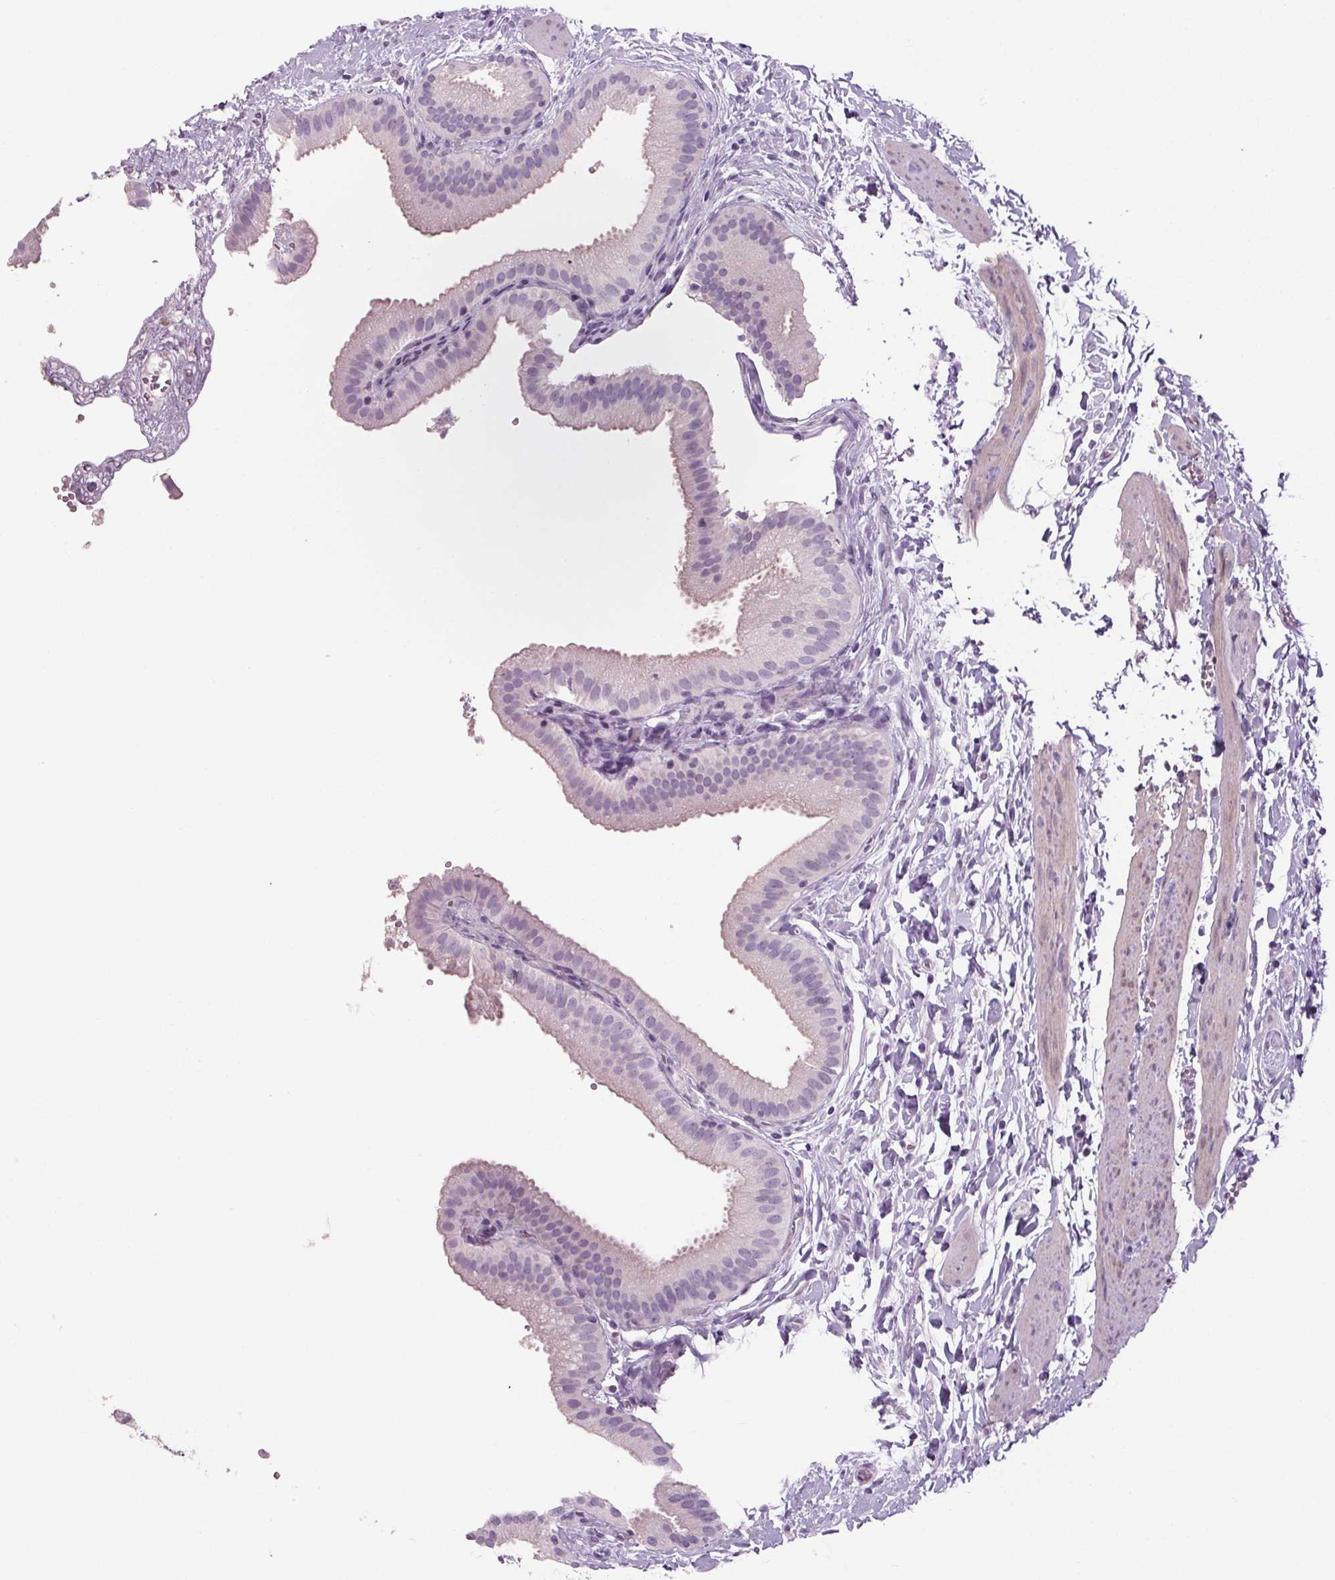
{"staining": {"intensity": "weak", "quantity": "<25%", "location": "cytoplasmic/membranous"}, "tissue": "gallbladder", "cell_type": "Glandular cells", "image_type": "normal", "snomed": [{"axis": "morphology", "description": "Normal tissue, NOS"}, {"axis": "topography", "description": "Gallbladder"}], "caption": "IHC photomicrograph of unremarkable gallbladder: human gallbladder stained with DAB (3,3'-diaminobenzidine) displays no significant protein positivity in glandular cells. (Immunohistochemistry (ihc), brightfield microscopy, high magnification).", "gene": "PPP1R1A", "patient": {"sex": "female", "age": 63}}